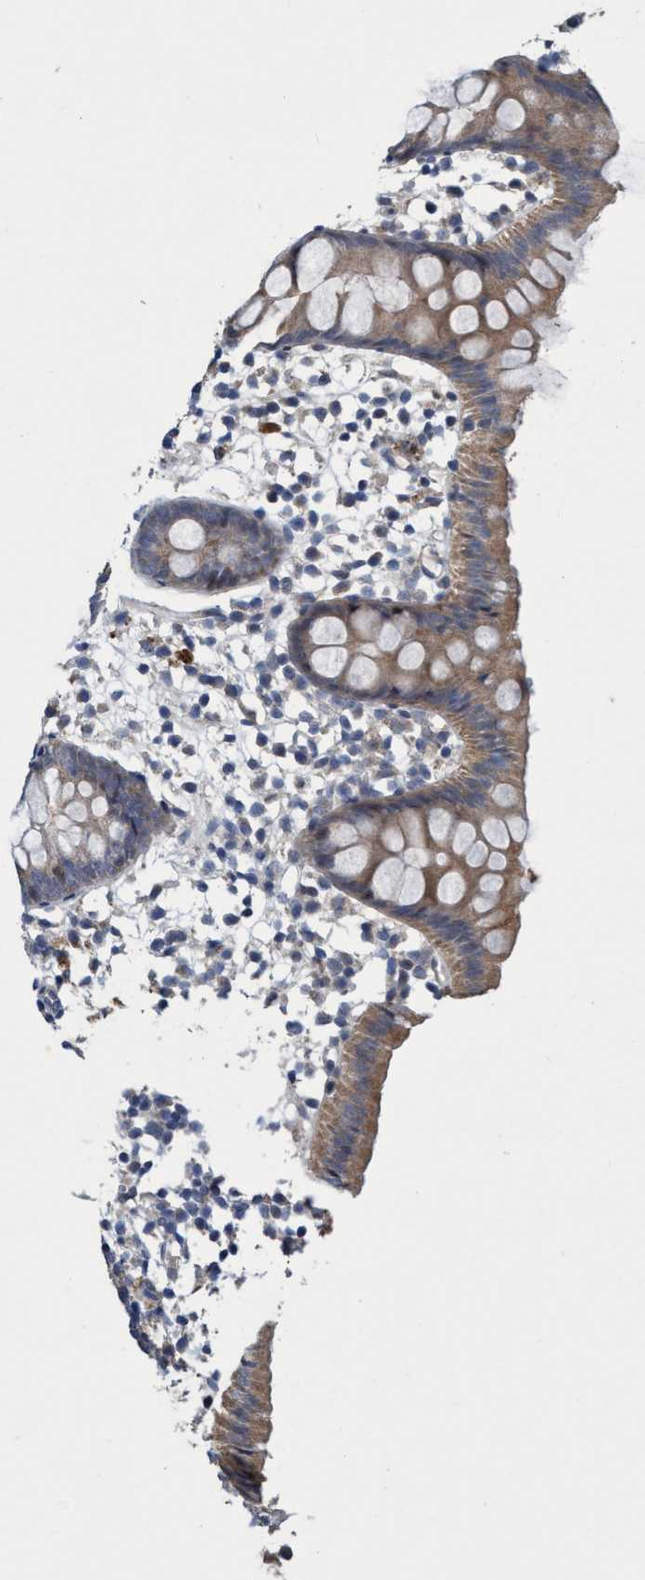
{"staining": {"intensity": "weak", "quantity": ">75%", "location": "cytoplasmic/membranous"}, "tissue": "appendix", "cell_type": "Glandular cells", "image_type": "normal", "snomed": [{"axis": "morphology", "description": "Normal tissue, NOS"}, {"axis": "topography", "description": "Appendix"}], "caption": "The micrograph exhibits immunohistochemical staining of benign appendix. There is weak cytoplasmic/membranous expression is appreciated in approximately >75% of glandular cells.", "gene": "ZNF677", "patient": {"sex": "female", "age": 20}}